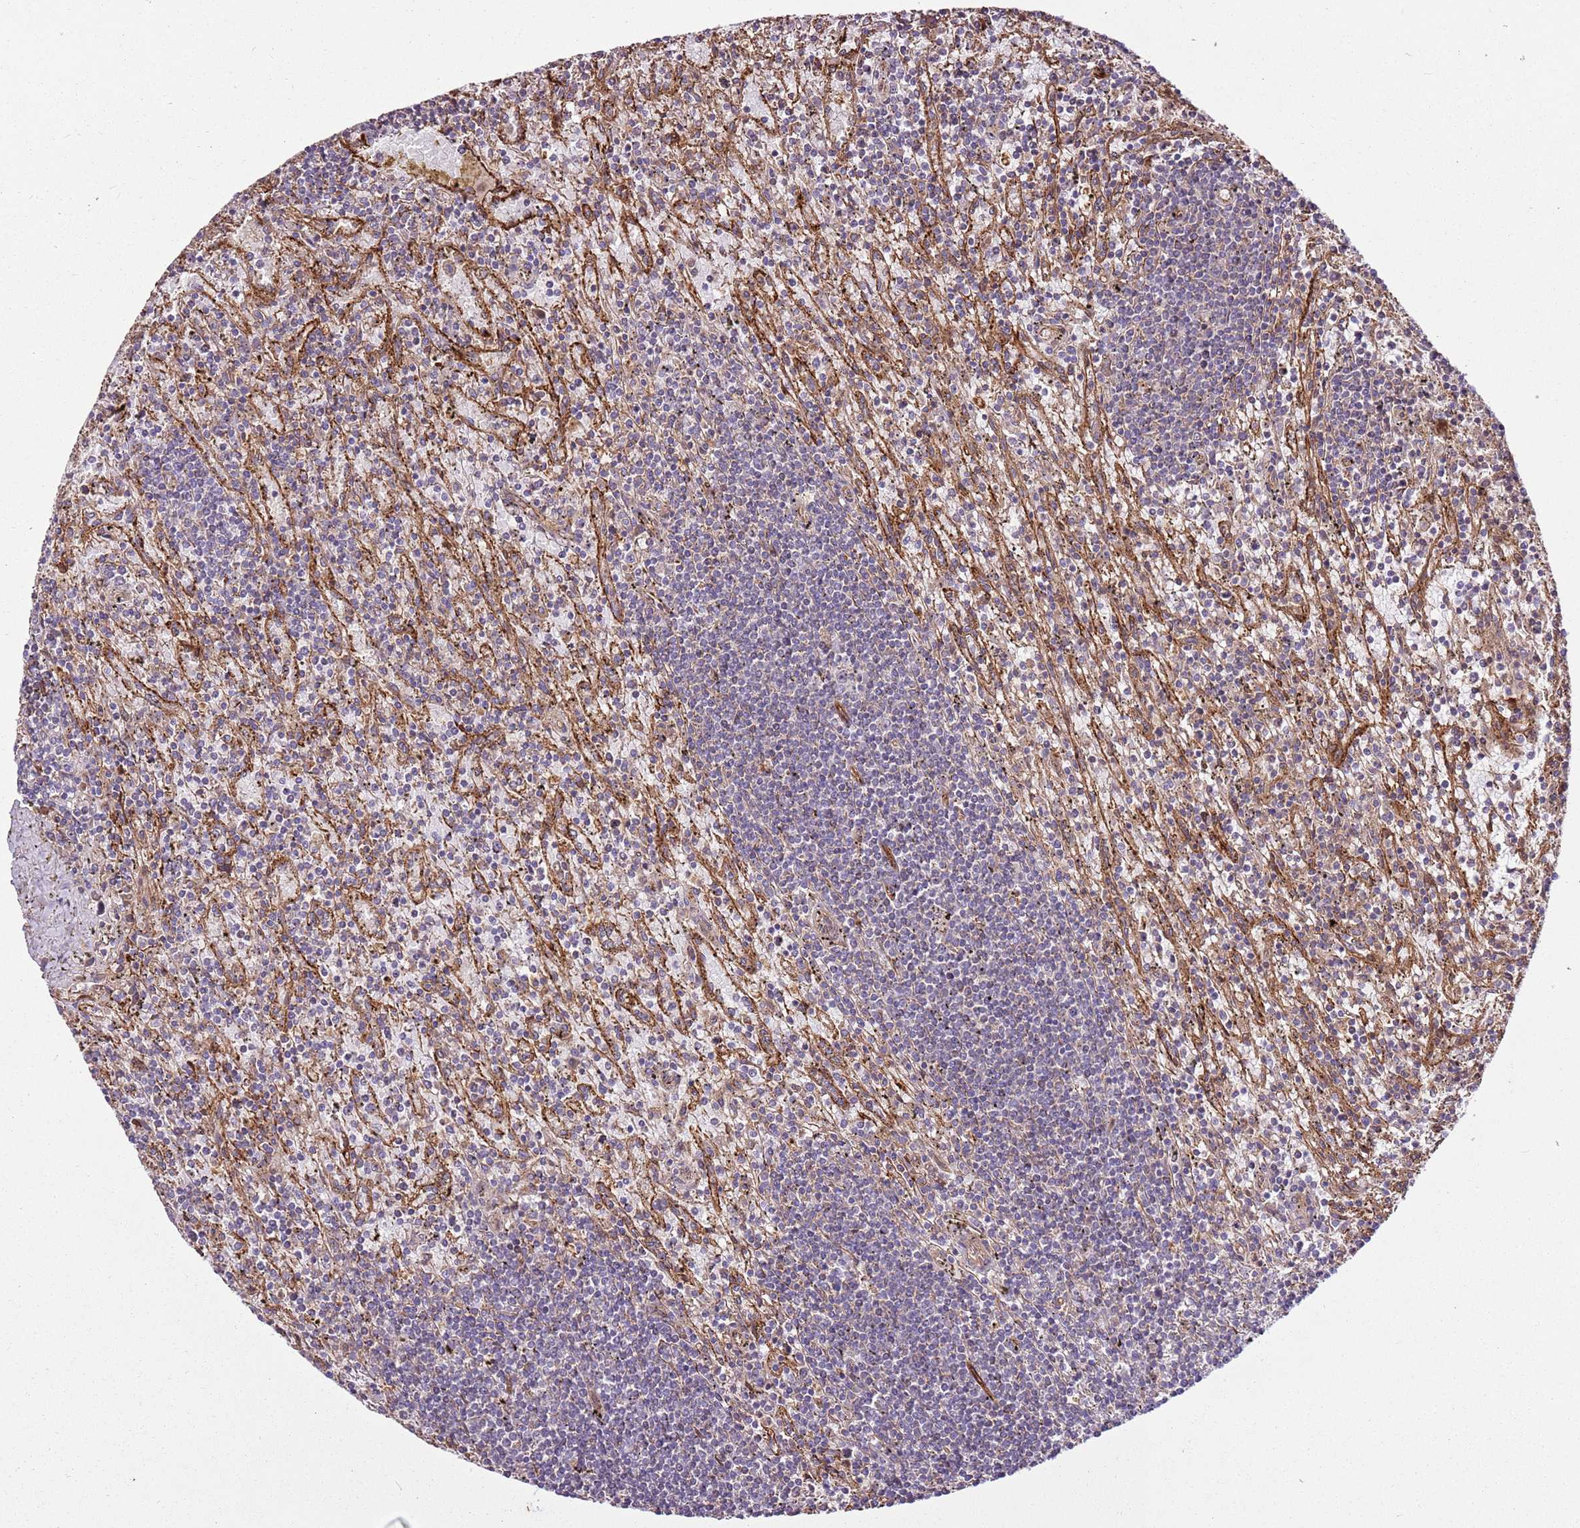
{"staining": {"intensity": "negative", "quantity": "none", "location": "none"}, "tissue": "lymphoma", "cell_type": "Tumor cells", "image_type": "cancer", "snomed": [{"axis": "morphology", "description": "Malignant lymphoma, non-Hodgkin's type, Low grade"}, {"axis": "topography", "description": "Spleen"}], "caption": "A high-resolution histopathology image shows immunohistochemistry staining of lymphoma, which displays no significant staining in tumor cells.", "gene": "ZNF827", "patient": {"sex": "male", "age": 76}}